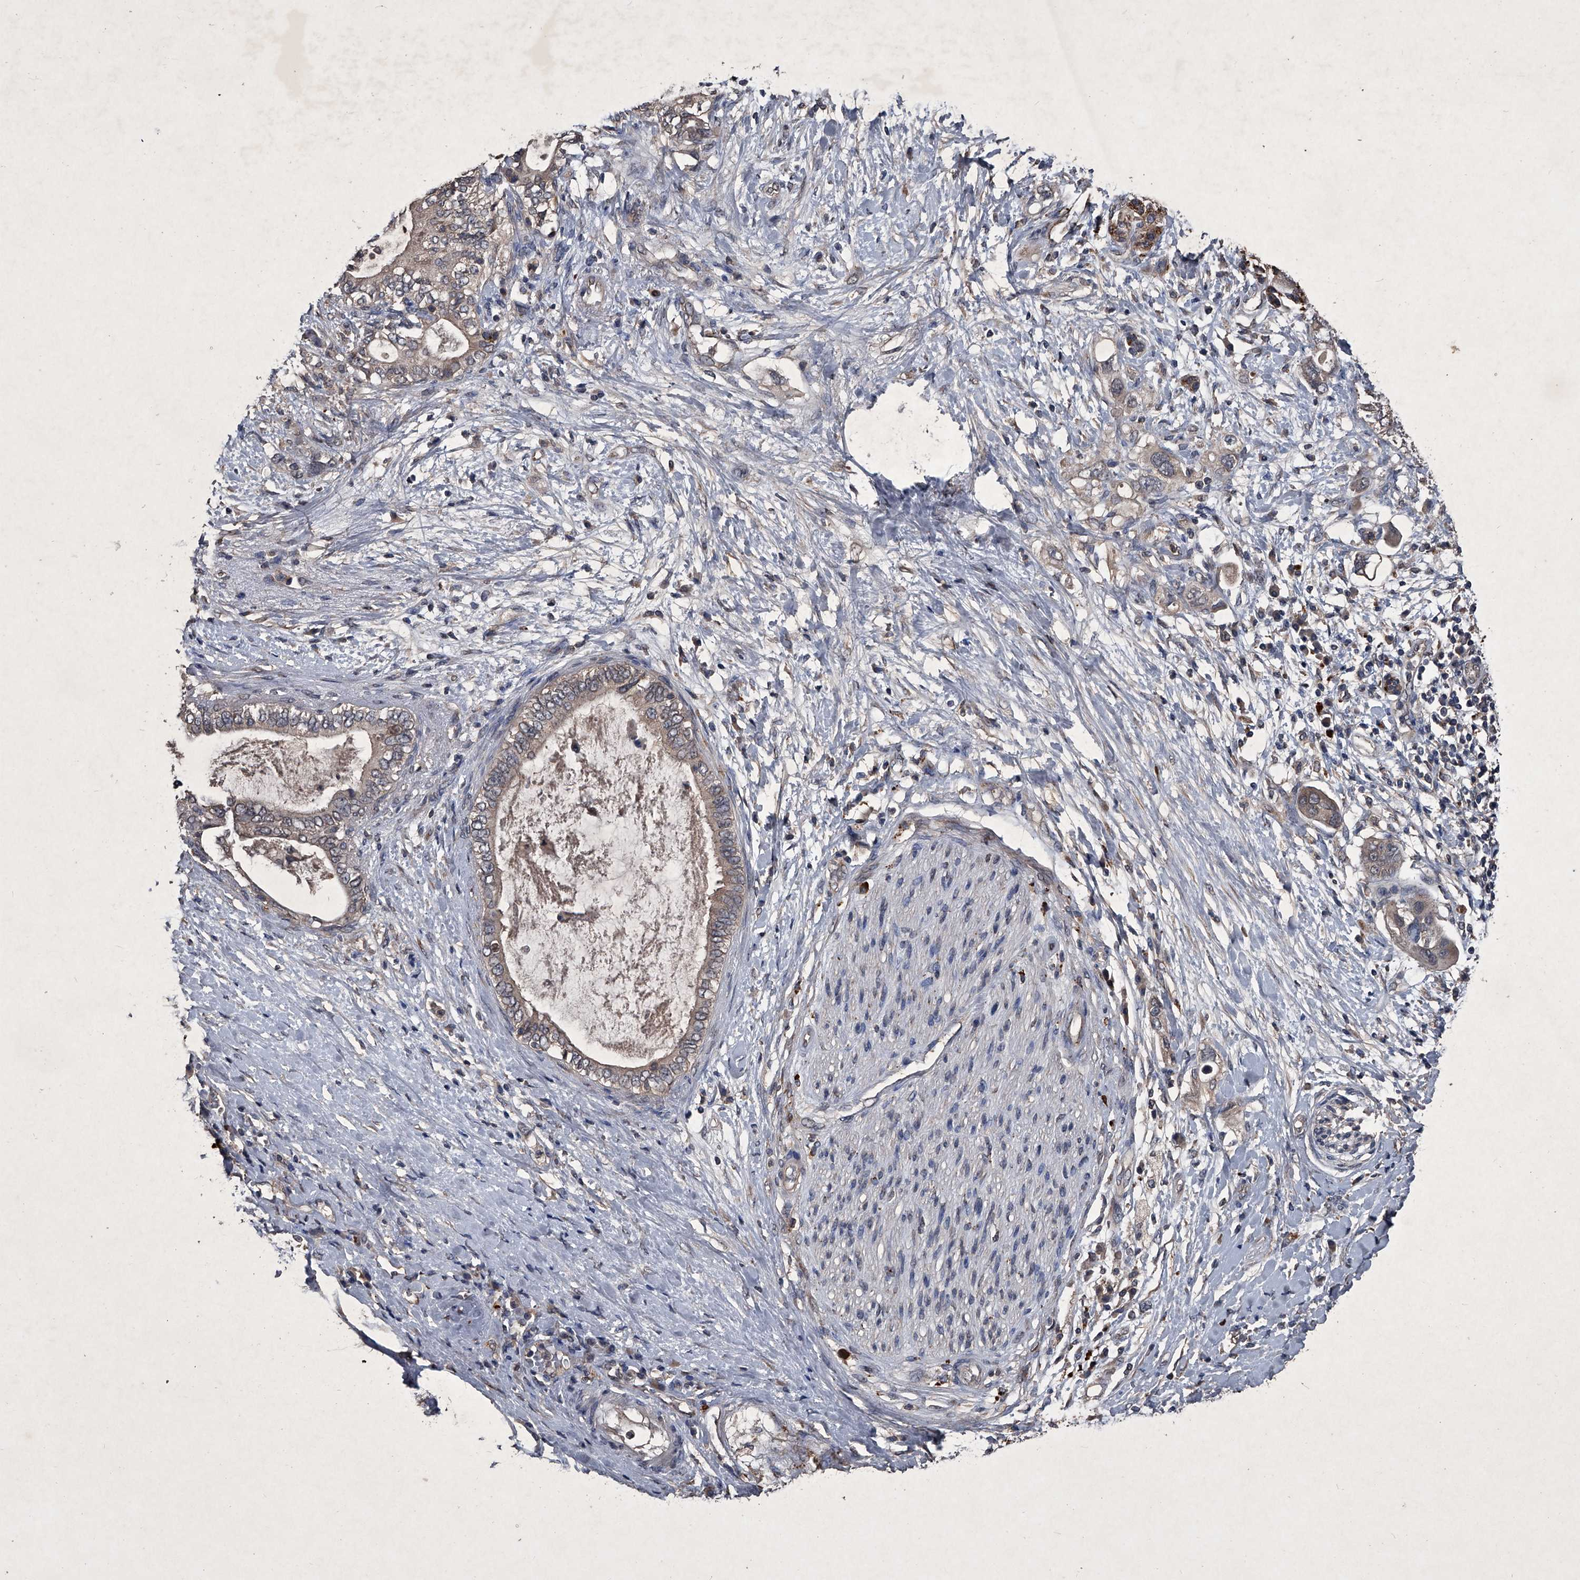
{"staining": {"intensity": "negative", "quantity": "none", "location": "none"}, "tissue": "pancreatic cancer", "cell_type": "Tumor cells", "image_type": "cancer", "snomed": [{"axis": "morphology", "description": "Adenocarcinoma, NOS"}, {"axis": "topography", "description": "Pancreas"}], "caption": "Tumor cells show no significant protein positivity in pancreatic adenocarcinoma. The staining is performed using DAB brown chromogen with nuclei counter-stained in using hematoxylin.", "gene": "MAPKAP1", "patient": {"sex": "female", "age": 56}}